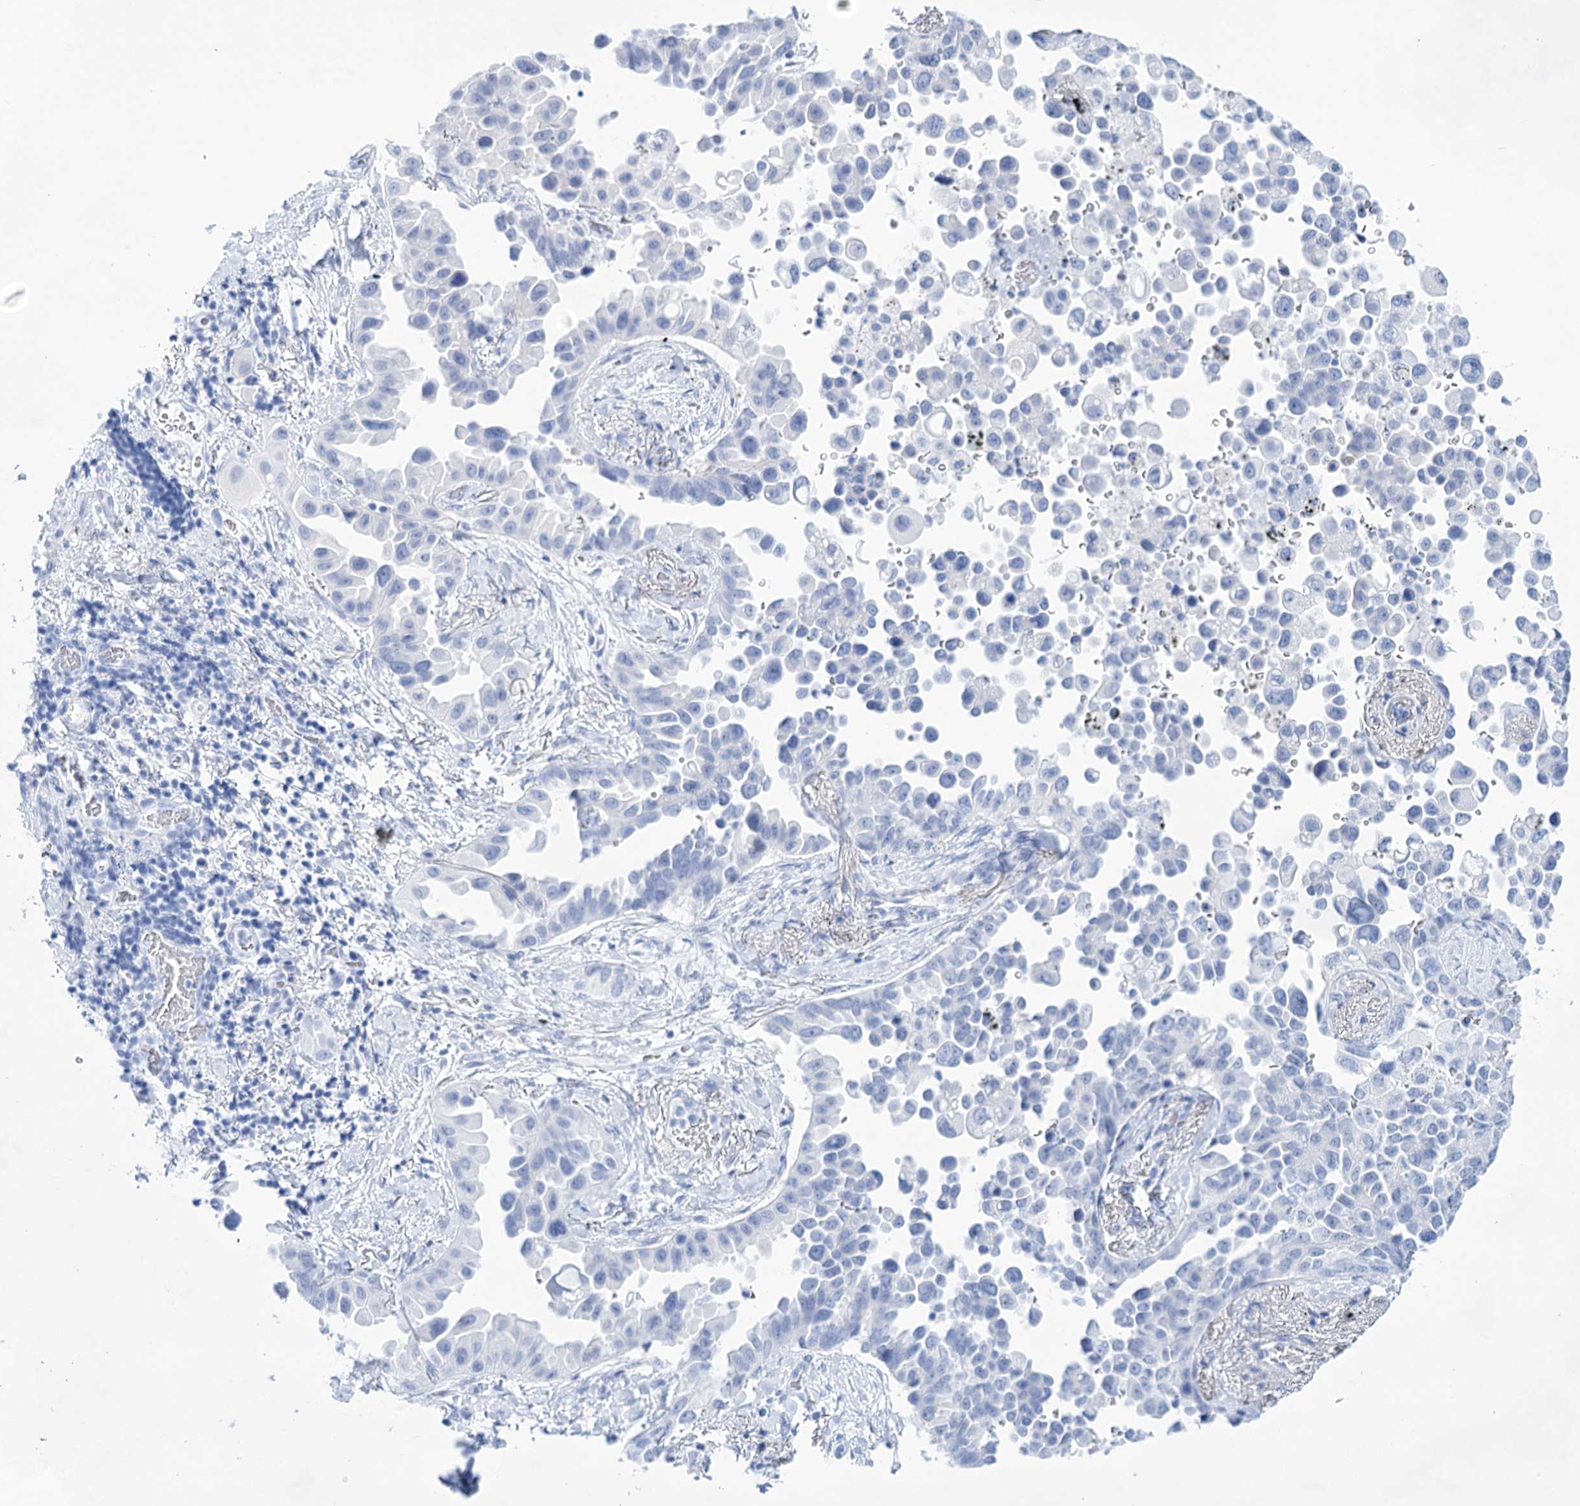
{"staining": {"intensity": "negative", "quantity": "none", "location": "none"}, "tissue": "lung cancer", "cell_type": "Tumor cells", "image_type": "cancer", "snomed": [{"axis": "morphology", "description": "Adenocarcinoma, NOS"}, {"axis": "topography", "description": "Lung"}], "caption": "This is an immunohistochemistry (IHC) photomicrograph of human adenocarcinoma (lung). There is no staining in tumor cells.", "gene": "LALBA", "patient": {"sex": "female", "age": 67}}